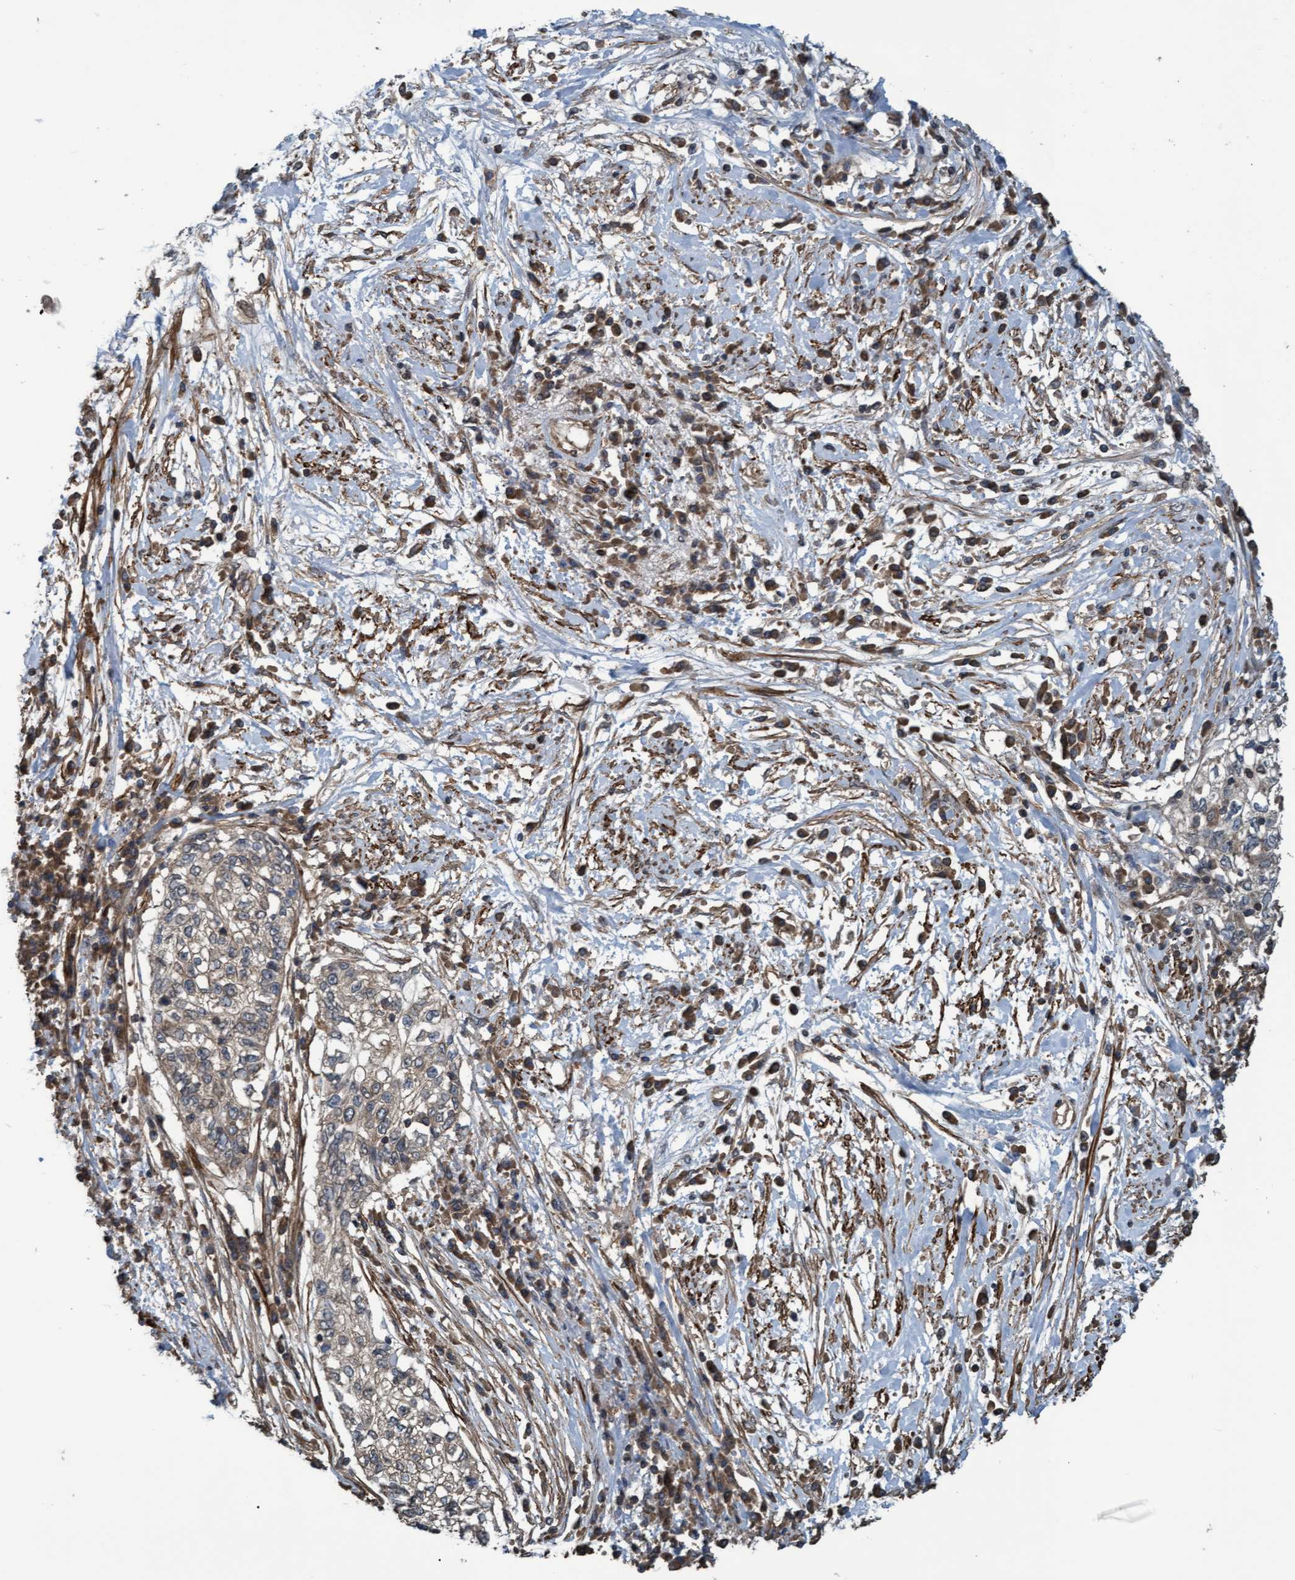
{"staining": {"intensity": "weak", "quantity": "<25%", "location": "cytoplasmic/membranous"}, "tissue": "cervical cancer", "cell_type": "Tumor cells", "image_type": "cancer", "snomed": [{"axis": "morphology", "description": "Squamous cell carcinoma, NOS"}, {"axis": "topography", "description": "Cervix"}], "caption": "Immunohistochemistry of human cervical squamous cell carcinoma shows no staining in tumor cells.", "gene": "GGT6", "patient": {"sex": "female", "age": 57}}